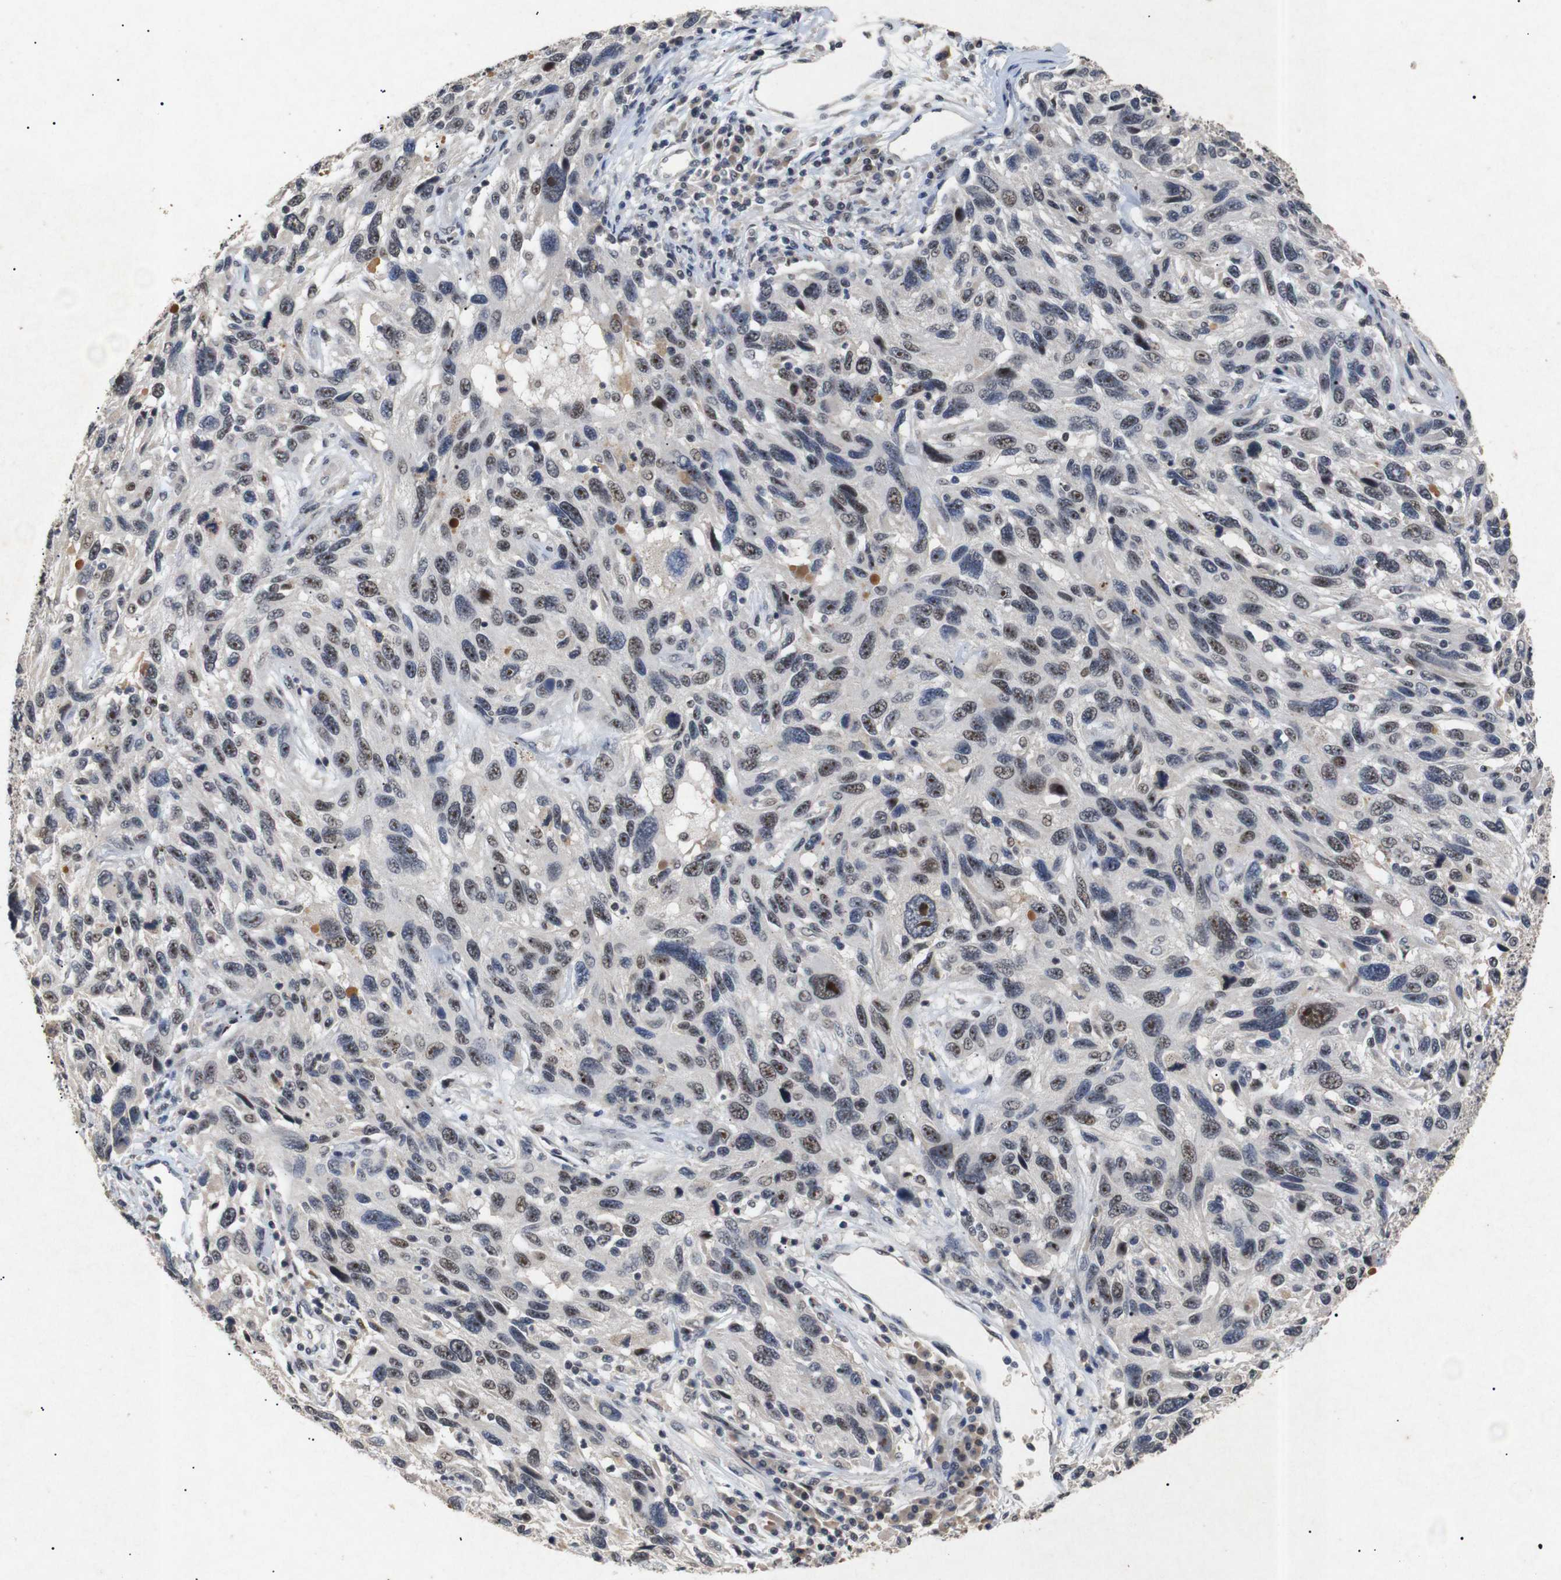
{"staining": {"intensity": "moderate", "quantity": "25%-75%", "location": "nuclear"}, "tissue": "melanoma", "cell_type": "Tumor cells", "image_type": "cancer", "snomed": [{"axis": "morphology", "description": "Malignant melanoma, NOS"}, {"axis": "topography", "description": "Skin"}], "caption": "DAB immunohistochemical staining of malignant melanoma demonstrates moderate nuclear protein expression in about 25%-75% of tumor cells.", "gene": "PARN", "patient": {"sex": "male", "age": 53}}